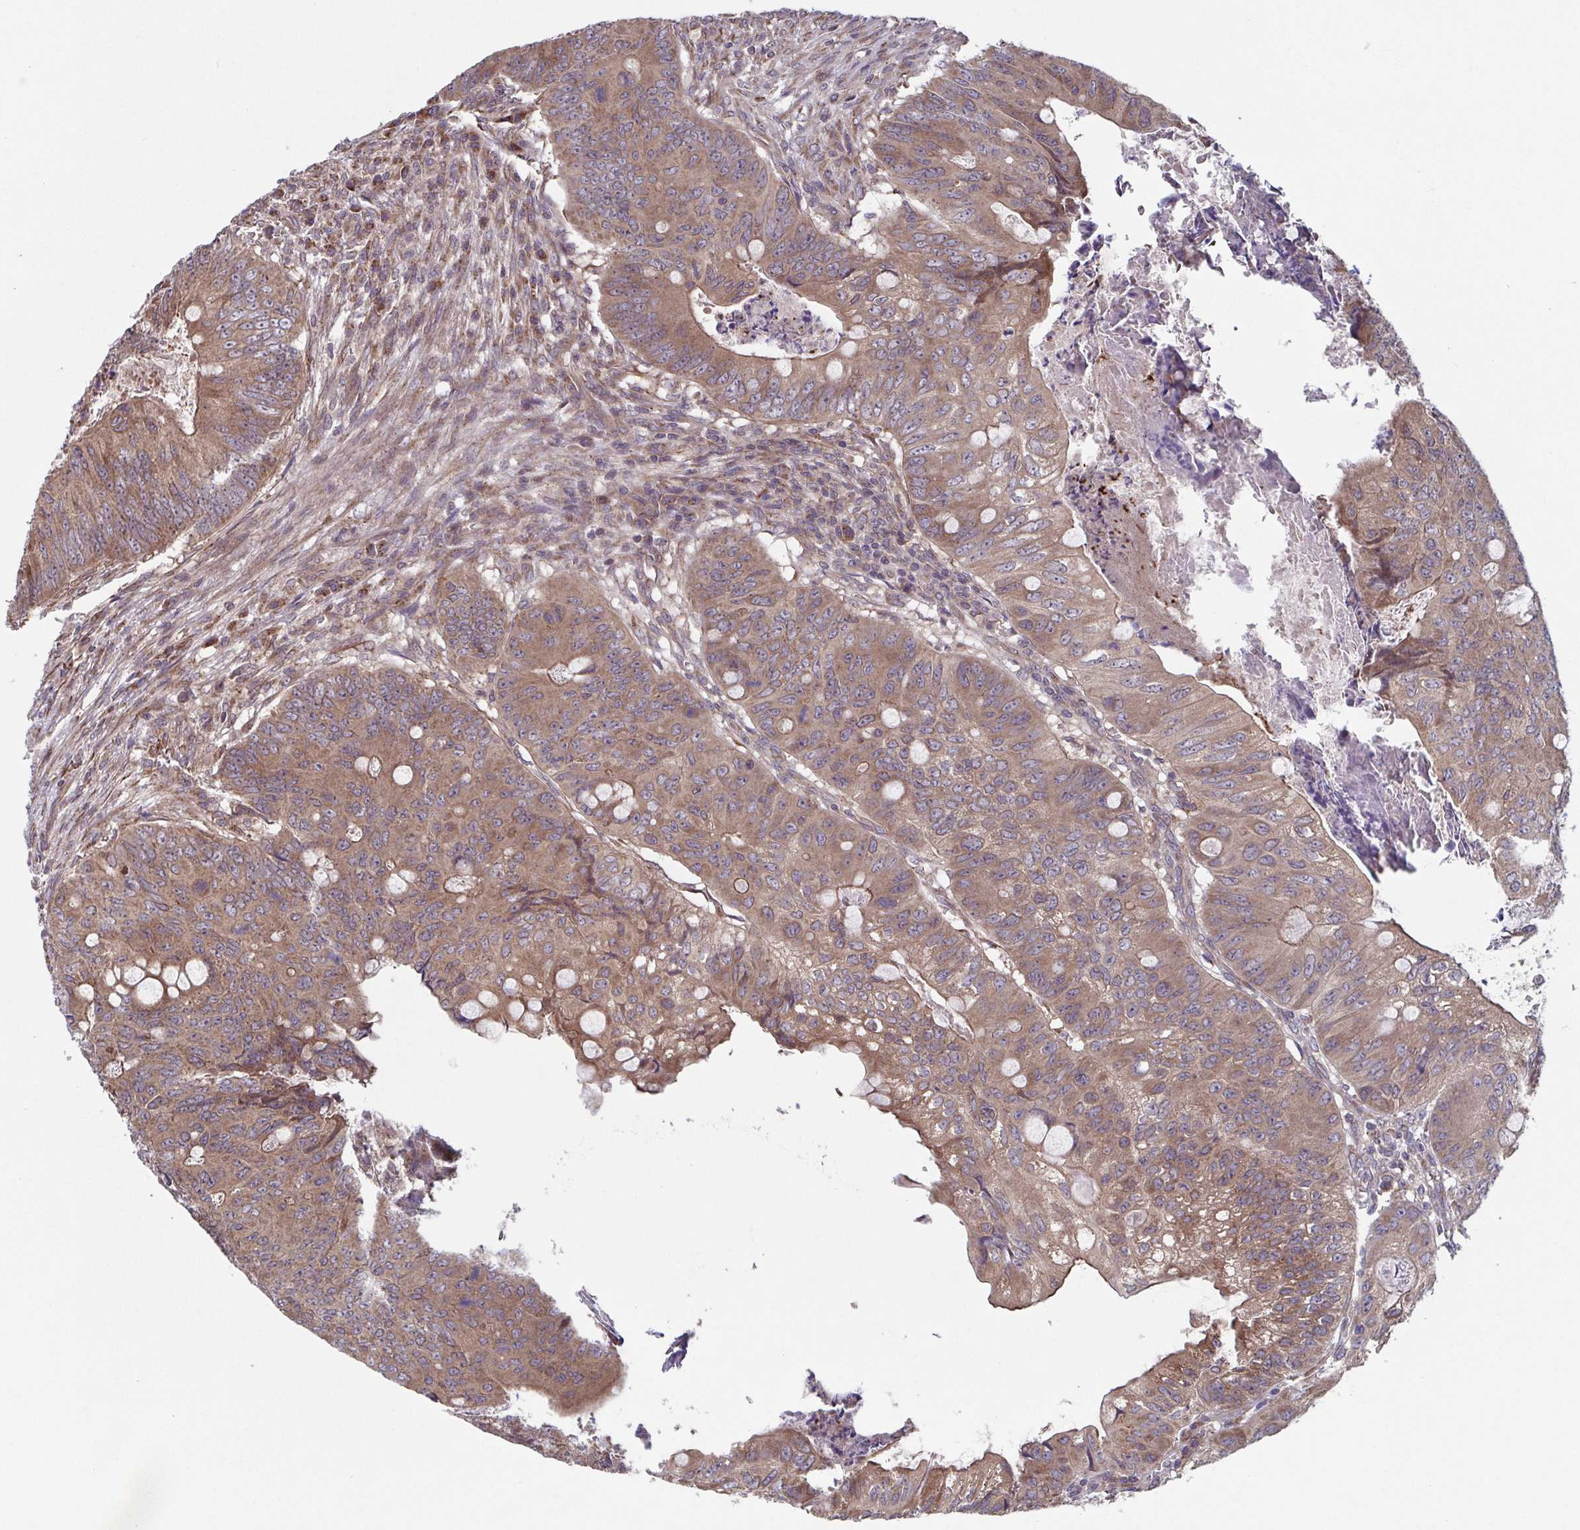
{"staining": {"intensity": "moderate", "quantity": ">75%", "location": "cytoplasmic/membranous"}, "tissue": "colorectal cancer", "cell_type": "Tumor cells", "image_type": "cancer", "snomed": [{"axis": "morphology", "description": "Adenocarcinoma, NOS"}, {"axis": "topography", "description": "Colon"}], "caption": "The photomicrograph exhibits staining of adenocarcinoma (colorectal), revealing moderate cytoplasmic/membranous protein expression (brown color) within tumor cells.", "gene": "COPB1", "patient": {"sex": "female", "age": 74}}